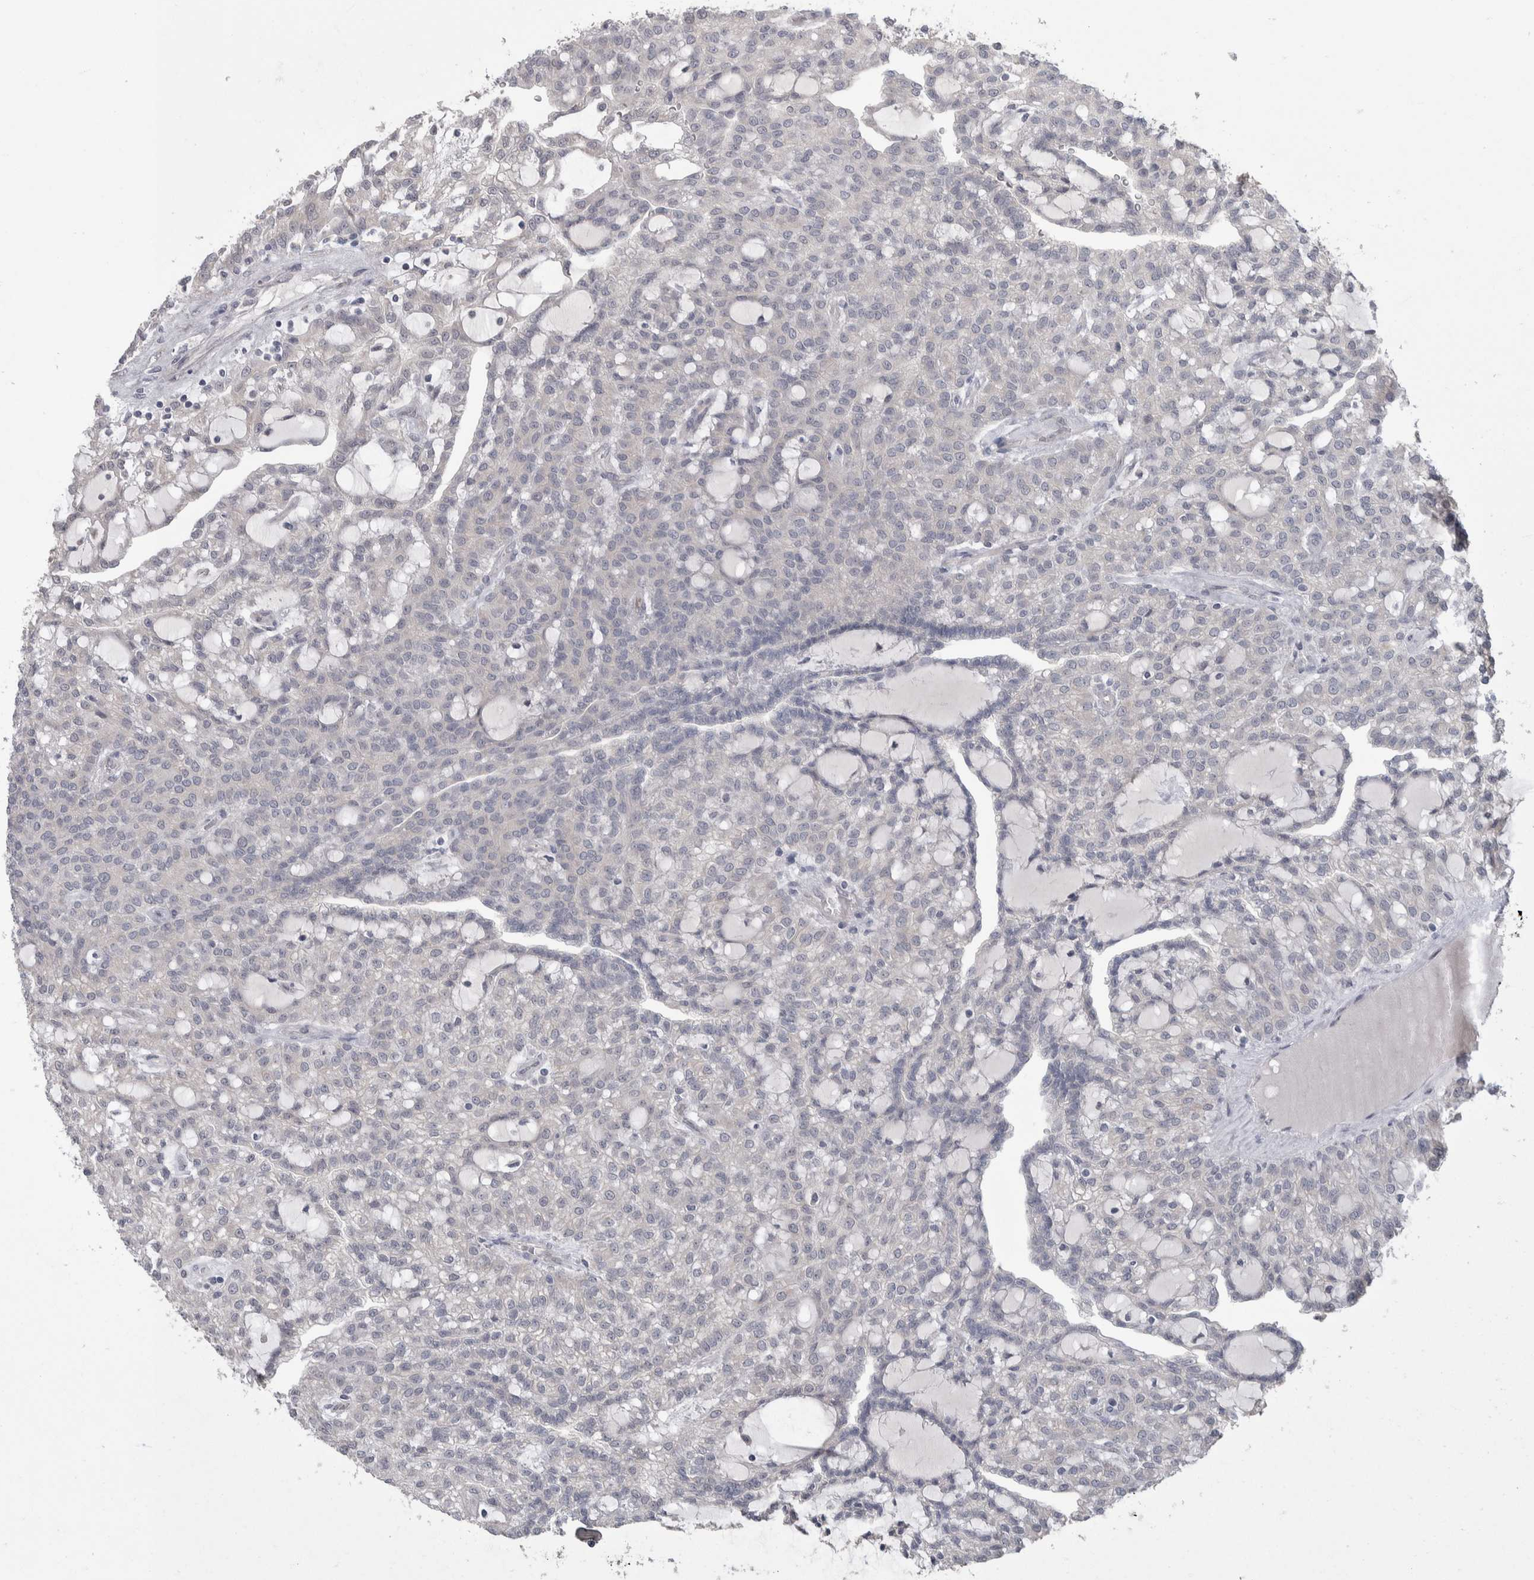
{"staining": {"intensity": "negative", "quantity": "none", "location": "none"}, "tissue": "renal cancer", "cell_type": "Tumor cells", "image_type": "cancer", "snomed": [{"axis": "morphology", "description": "Adenocarcinoma, NOS"}, {"axis": "topography", "description": "Kidney"}], "caption": "An immunohistochemistry micrograph of renal cancer (adenocarcinoma) is shown. There is no staining in tumor cells of renal cancer (adenocarcinoma).", "gene": "CUL2", "patient": {"sex": "male", "age": 63}}